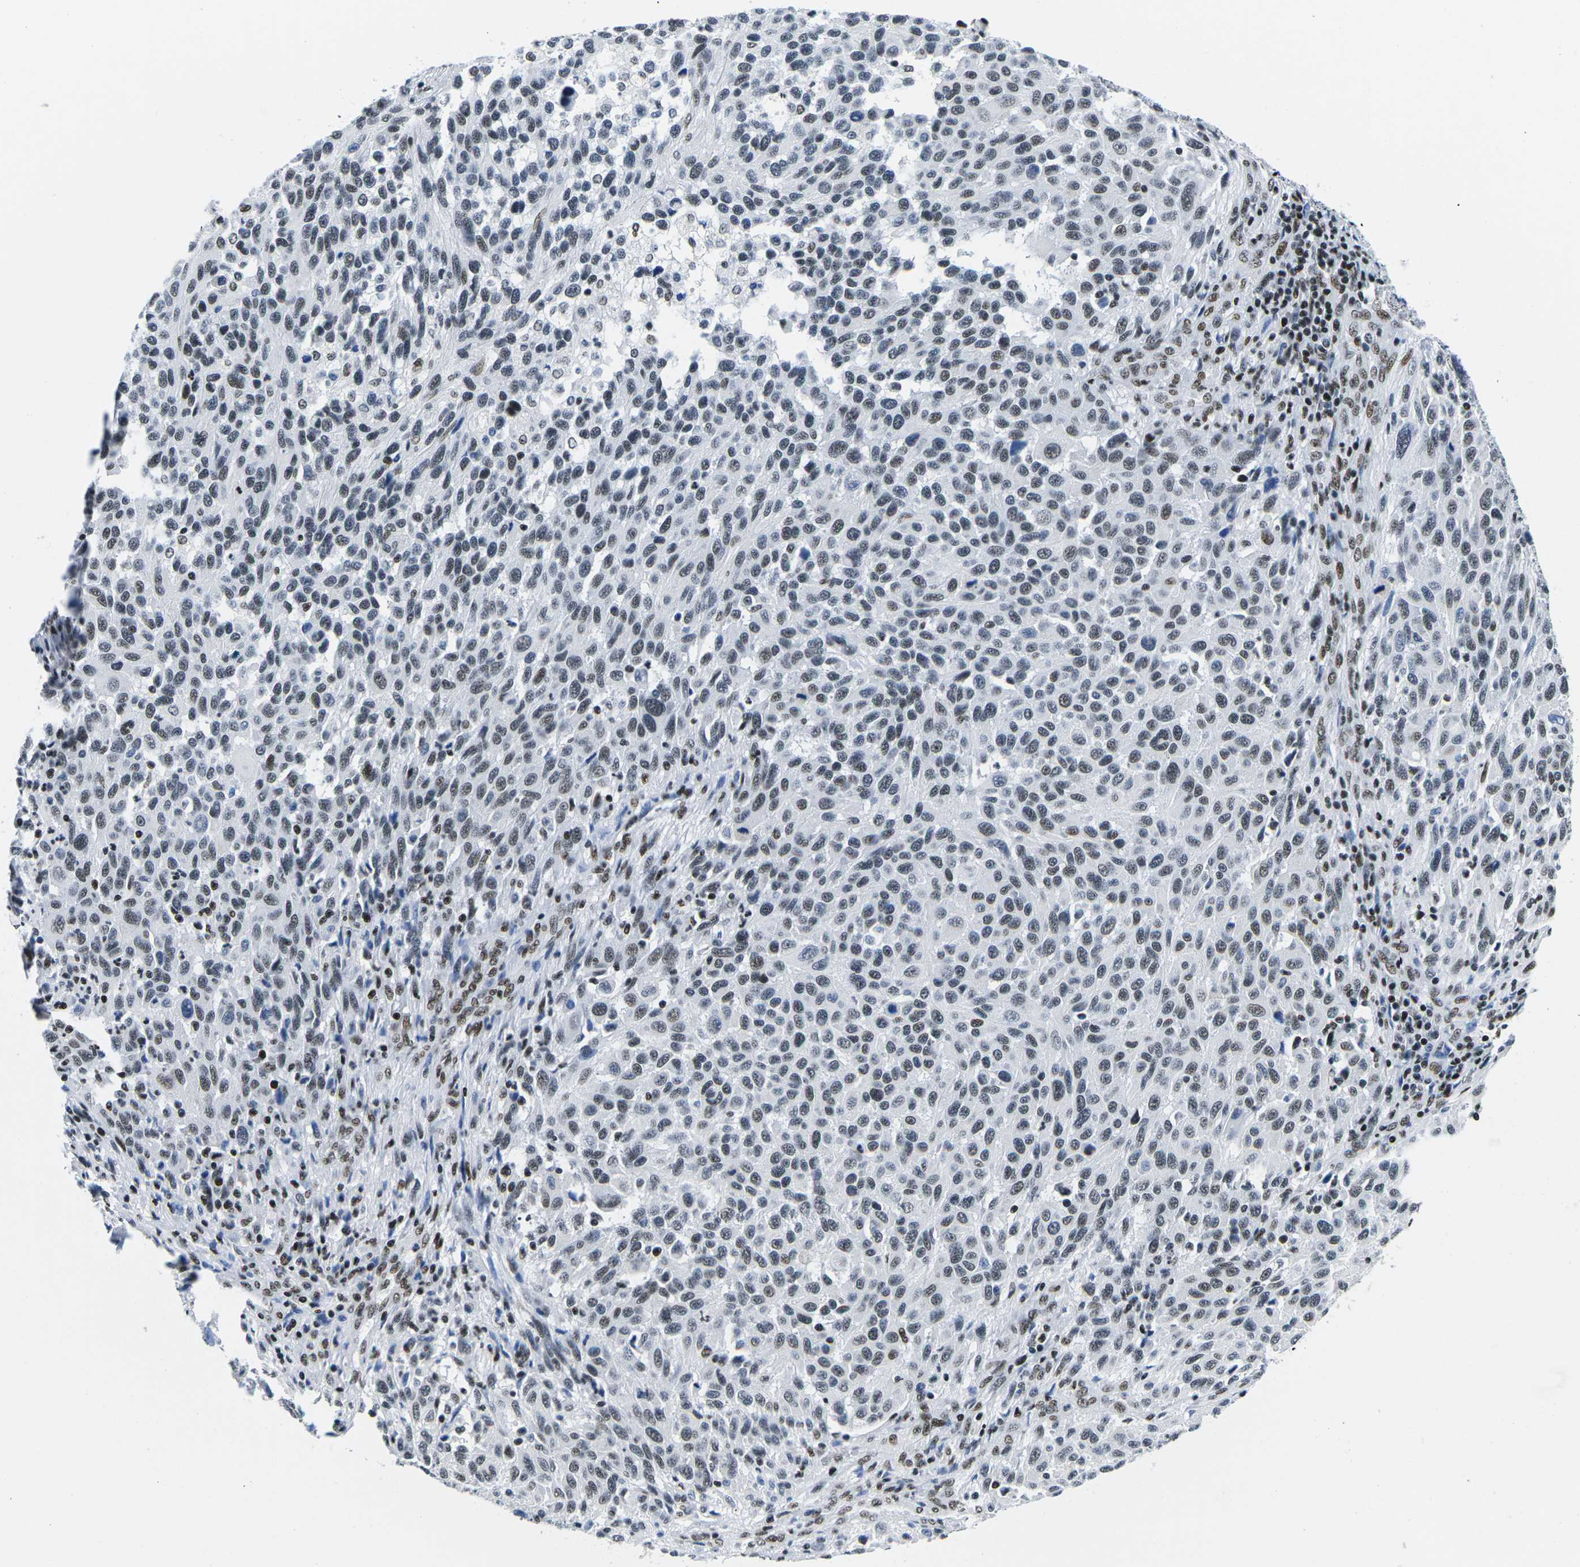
{"staining": {"intensity": "moderate", "quantity": ">75%", "location": "nuclear"}, "tissue": "melanoma", "cell_type": "Tumor cells", "image_type": "cancer", "snomed": [{"axis": "morphology", "description": "Malignant melanoma, Metastatic site"}, {"axis": "topography", "description": "Lymph node"}], "caption": "Malignant melanoma (metastatic site) stained with DAB IHC shows medium levels of moderate nuclear positivity in about >75% of tumor cells.", "gene": "ATF1", "patient": {"sex": "male", "age": 61}}